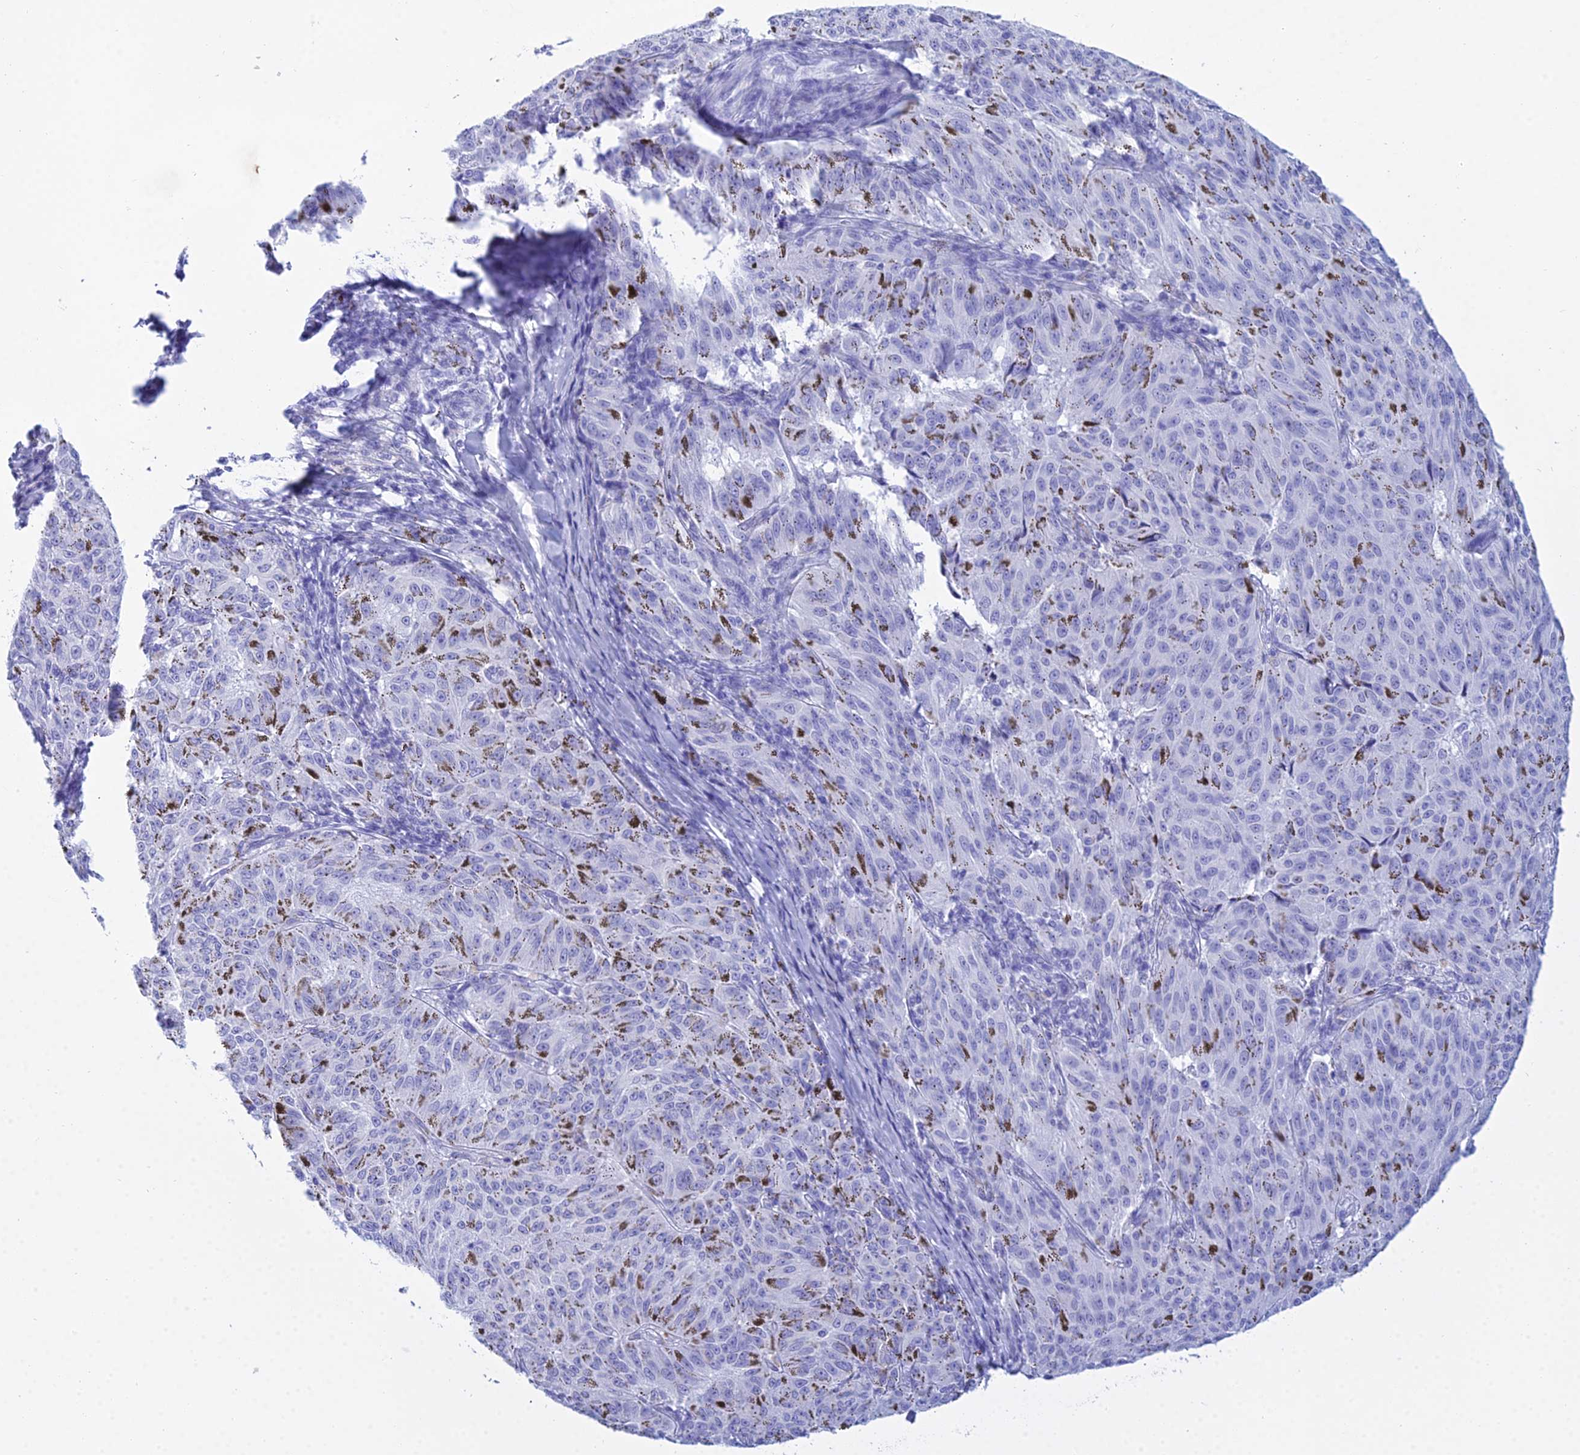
{"staining": {"intensity": "negative", "quantity": "none", "location": "none"}, "tissue": "melanoma", "cell_type": "Tumor cells", "image_type": "cancer", "snomed": [{"axis": "morphology", "description": "Malignant melanoma, NOS"}, {"axis": "topography", "description": "Skin"}], "caption": "This is a micrograph of immunohistochemistry (IHC) staining of melanoma, which shows no staining in tumor cells.", "gene": "PATE4", "patient": {"sex": "female", "age": 72}}